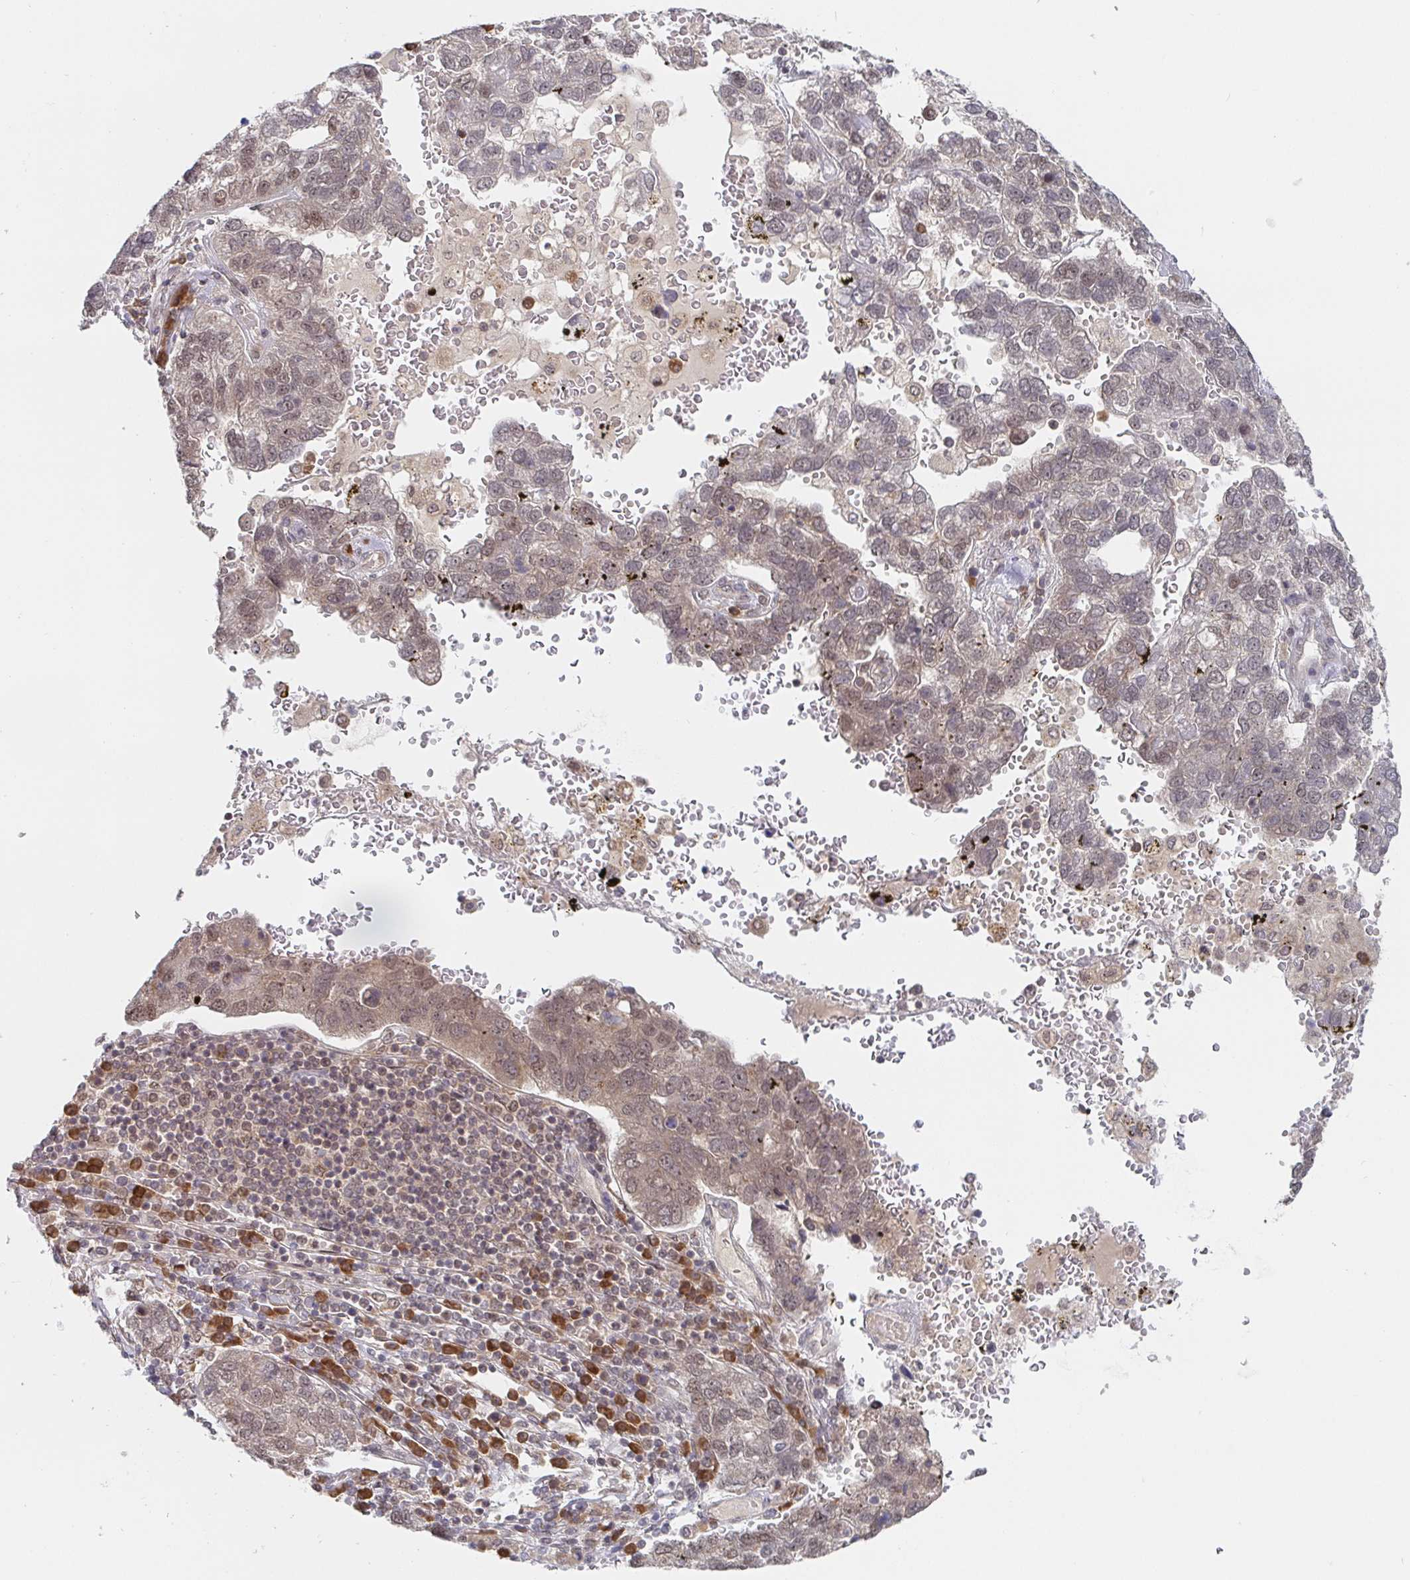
{"staining": {"intensity": "weak", "quantity": "25%-75%", "location": "cytoplasmic/membranous,nuclear"}, "tissue": "pancreatic cancer", "cell_type": "Tumor cells", "image_type": "cancer", "snomed": [{"axis": "morphology", "description": "Adenocarcinoma, NOS"}, {"axis": "topography", "description": "Pancreas"}], "caption": "An IHC micrograph of tumor tissue is shown. Protein staining in brown highlights weak cytoplasmic/membranous and nuclear positivity in pancreatic adenocarcinoma within tumor cells. (Stains: DAB (3,3'-diaminobenzidine) in brown, nuclei in blue, Microscopy: brightfield microscopy at high magnification).", "gene": "ALG1", "patient": {"sex": "female", "age": 61}}